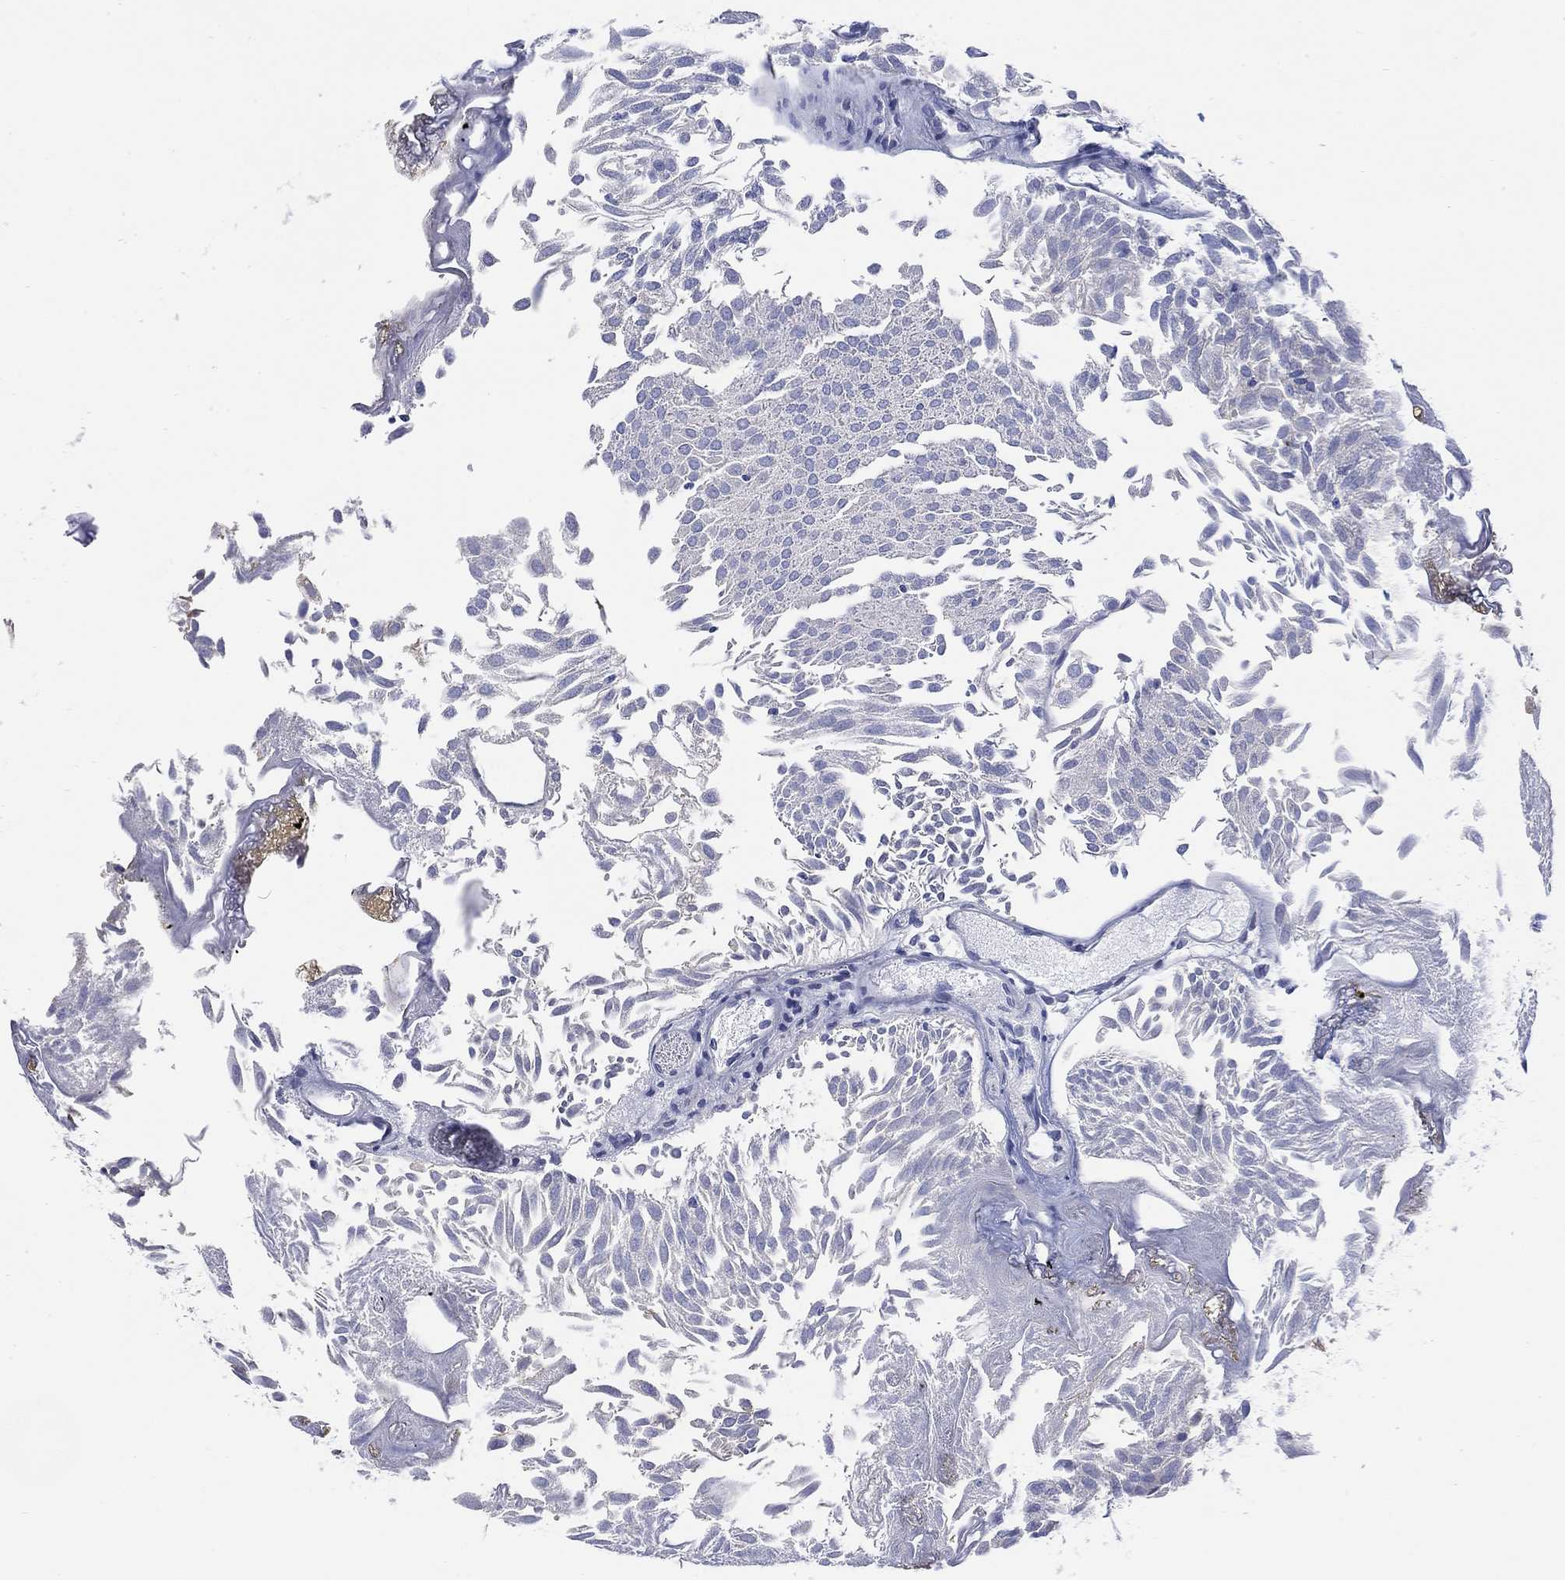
{"staining": {"intensity": "negative", "quantity": "none", "location": "none"}, "tissue": "urothelial cancer", "cell_type": "Tumor cells", "image_type": "cancer", "snomed": [{"axis": "morphology", "description": "Urothelial carcinoma, Low grade"}, {"axis": "topography", "description": "Urinary bladder"}], "caption": "IHC histopathology image of neoplastic tissue: urothelial cancer stained with DAB (3,3'-diaminobenzidine) exhibits no significant protein positivity in tumor cells.", "gene": "TEKT3", "patient": {"sex": "male", "age": 52}}